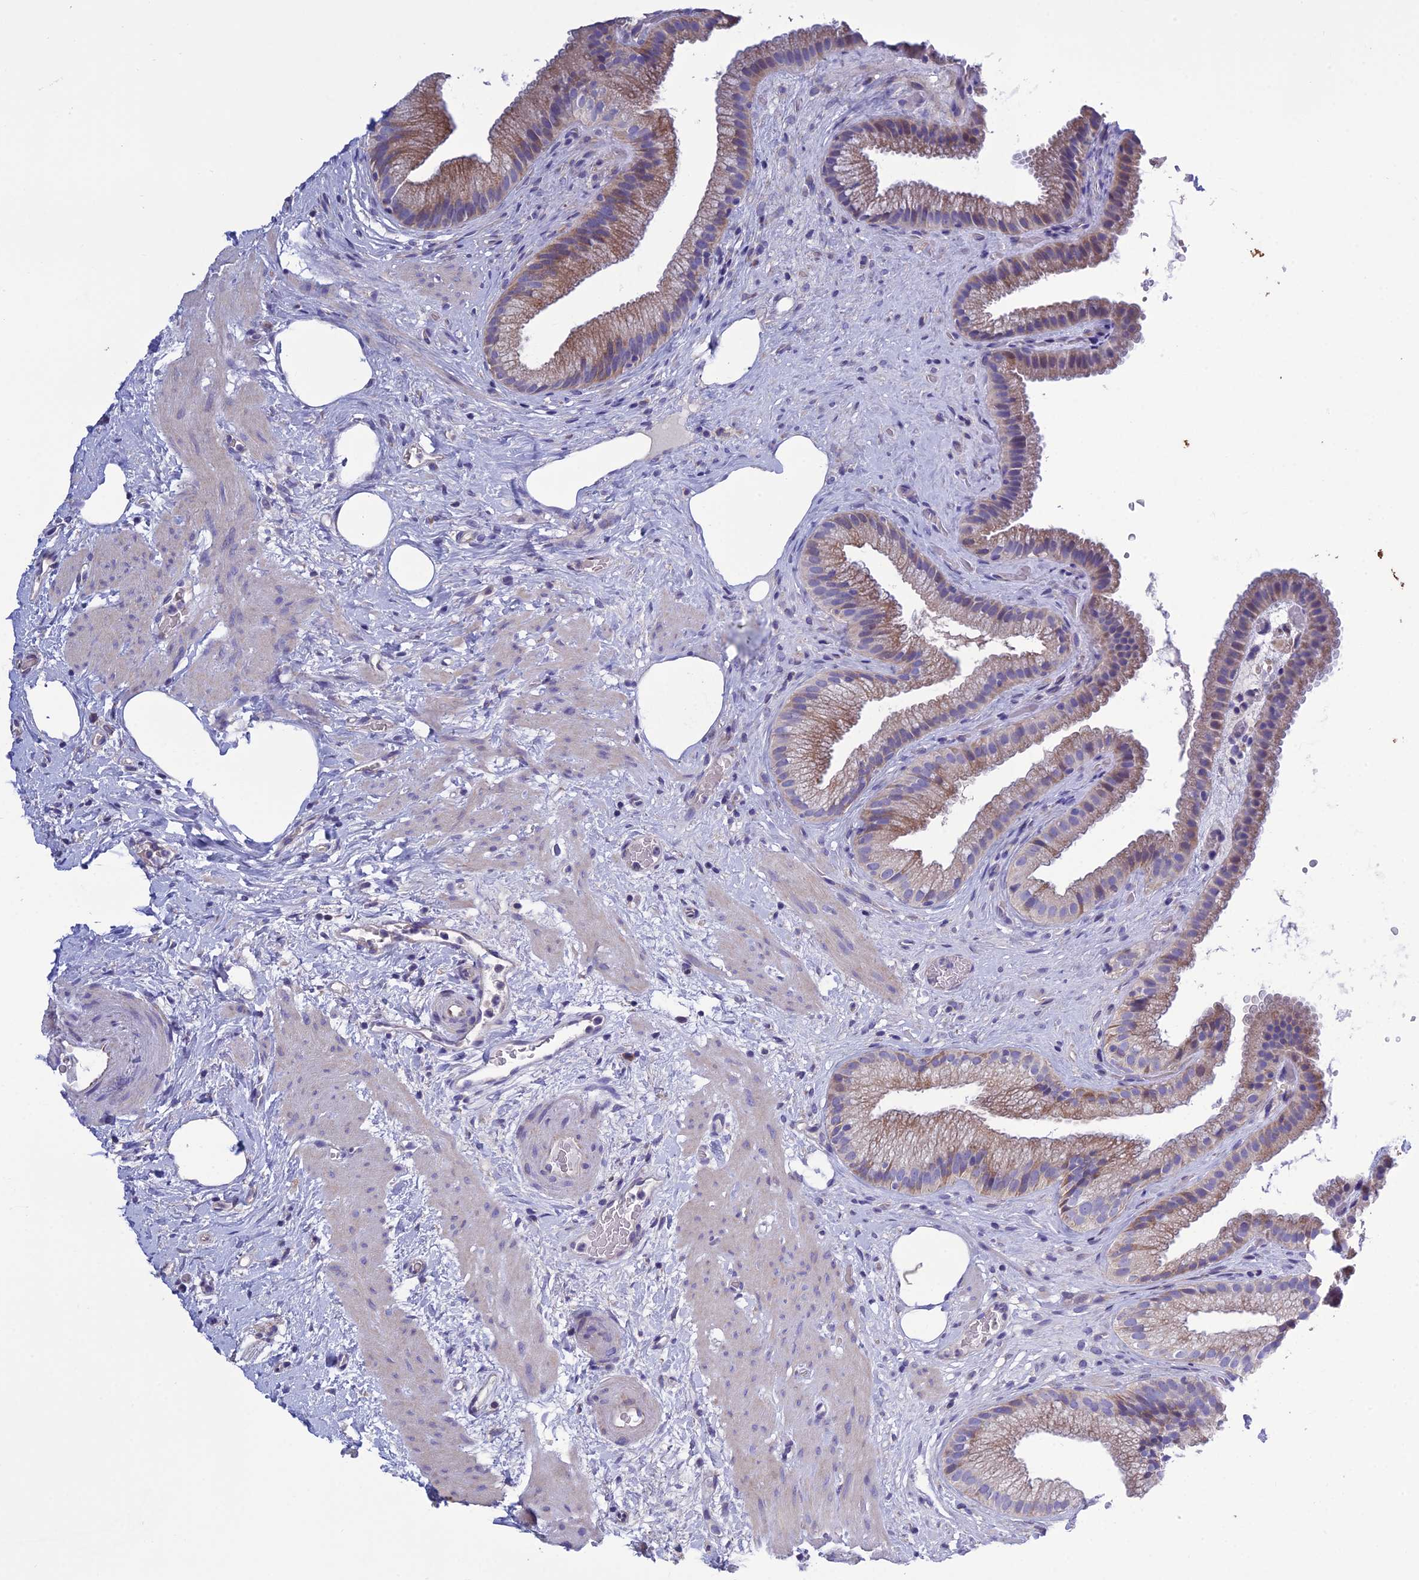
{"staining": {"intensity": "moderate", "quantity": "25%-75%", "location": "cytoplasmic/membranous"}, "tissue": "gallbladder", "cell_type": "Glandular cells", "image_type": "normal", "snomed": [{"axis": "morphology", "description": "Normal tissue, NOS"}, {"axis": "morphology", "description": "Inflammation, NOS"}, {"axis": "topography", "description": "Gallbladder"}], "caption": "An image of gallbladder stained for a protein displays moderate cytoplasmic/membranous brown staining in glandular cells.", "gene": "BHMT2", "patient": {"sex": "male", "age": 51}}